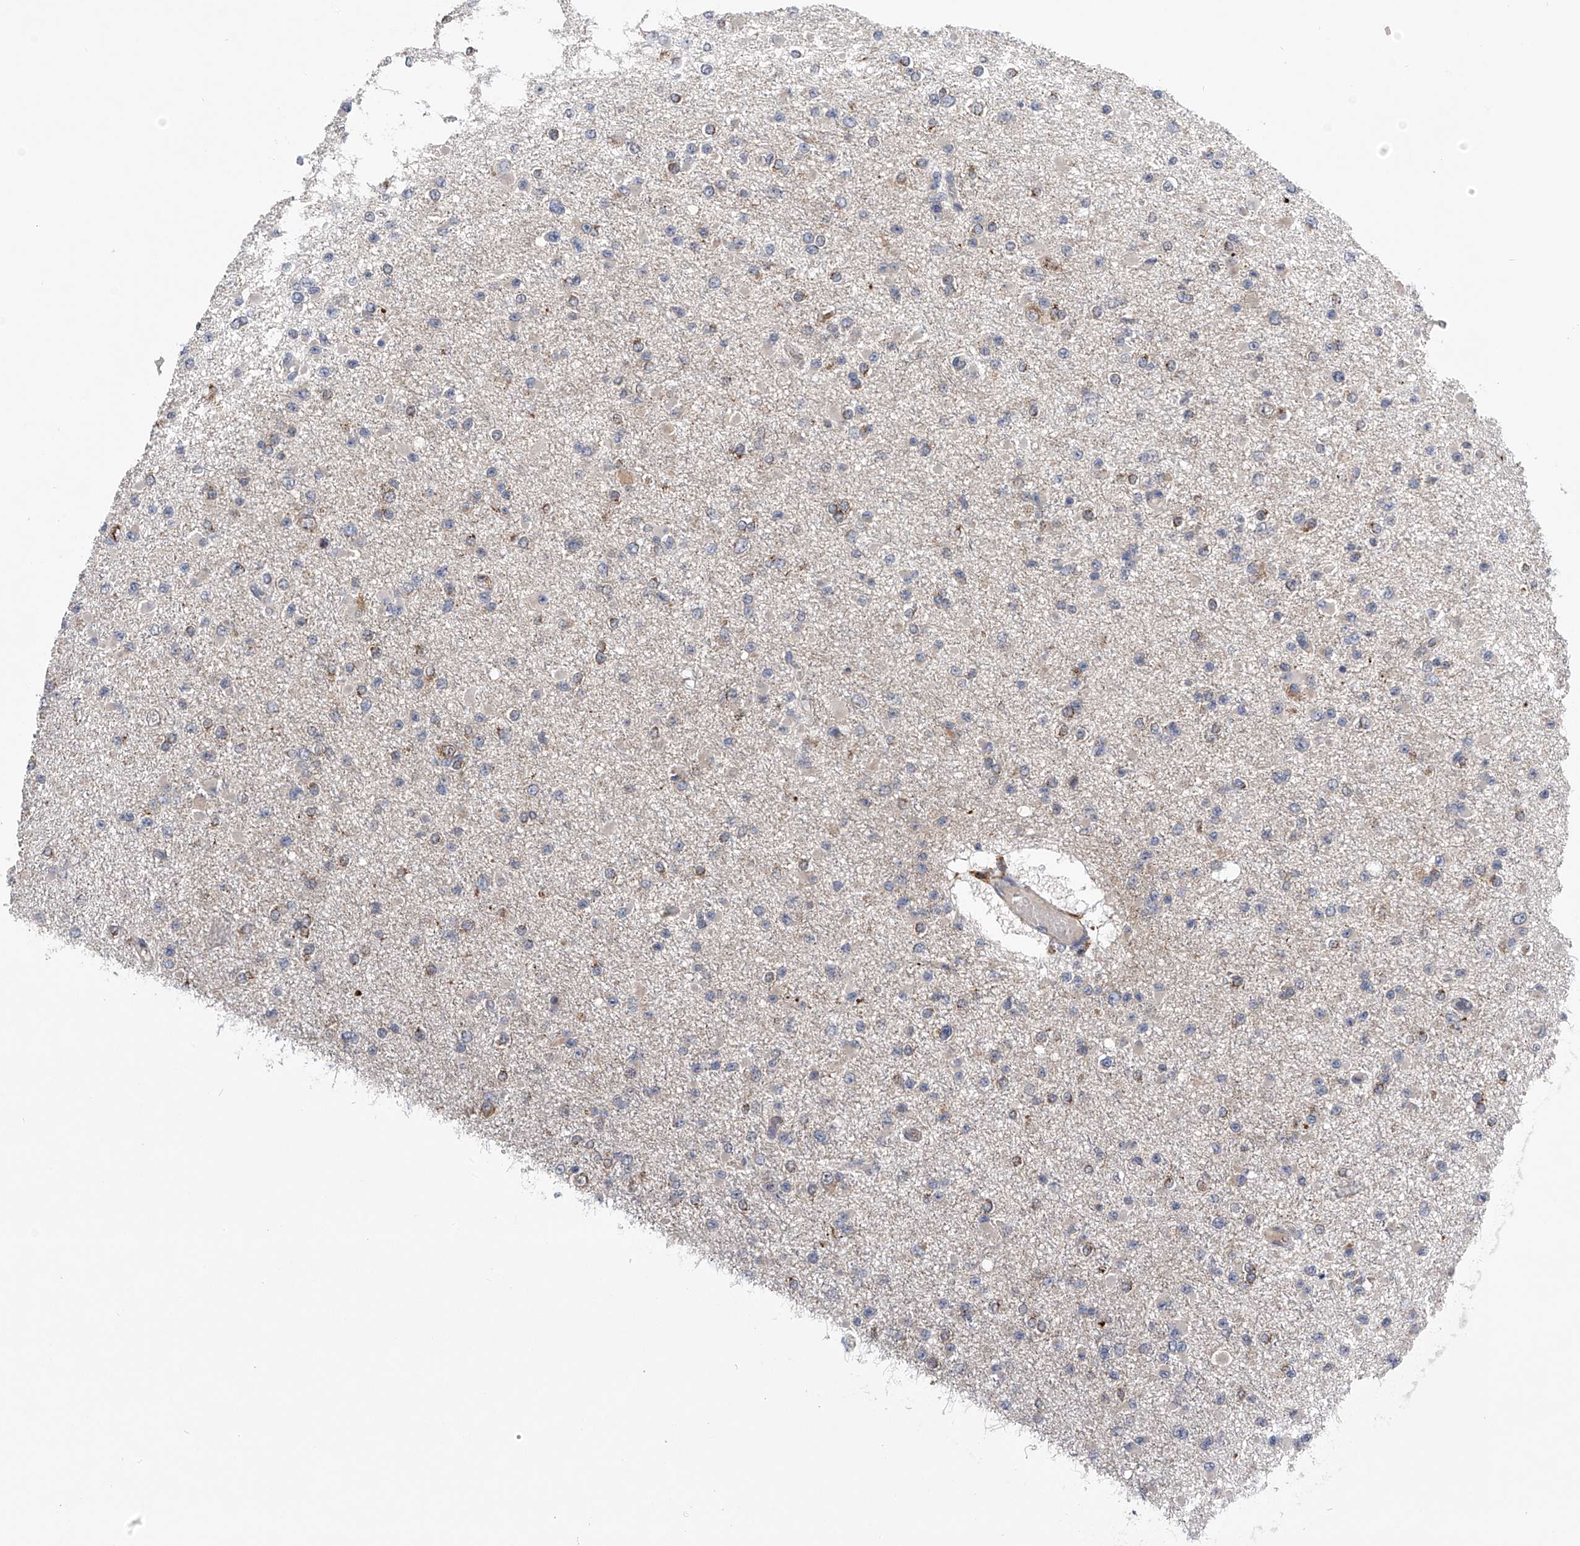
{"staining": {"intensity": "negative", "quantity": "none", "location": "none"}, "tissue": "glioma", "cell_type": "Tumor cells", "image_type": "cancer", "snomed": [{"axis": "morphology", "description": "Glioma, malignant, Low grade"}, {"axis": "topography", "description": "Brain"}], "caption": "This is a photomicrograph of IHC staining of malignant low-grade glioma, which shows no staining in tumor cells. (Brightfield microscopy of DAB (3,3'-diaminobenzidine) immunohistochemistry at high magnification).", "gene": "SPOCK1", "patient": {"sex": "female", "age": 22}}